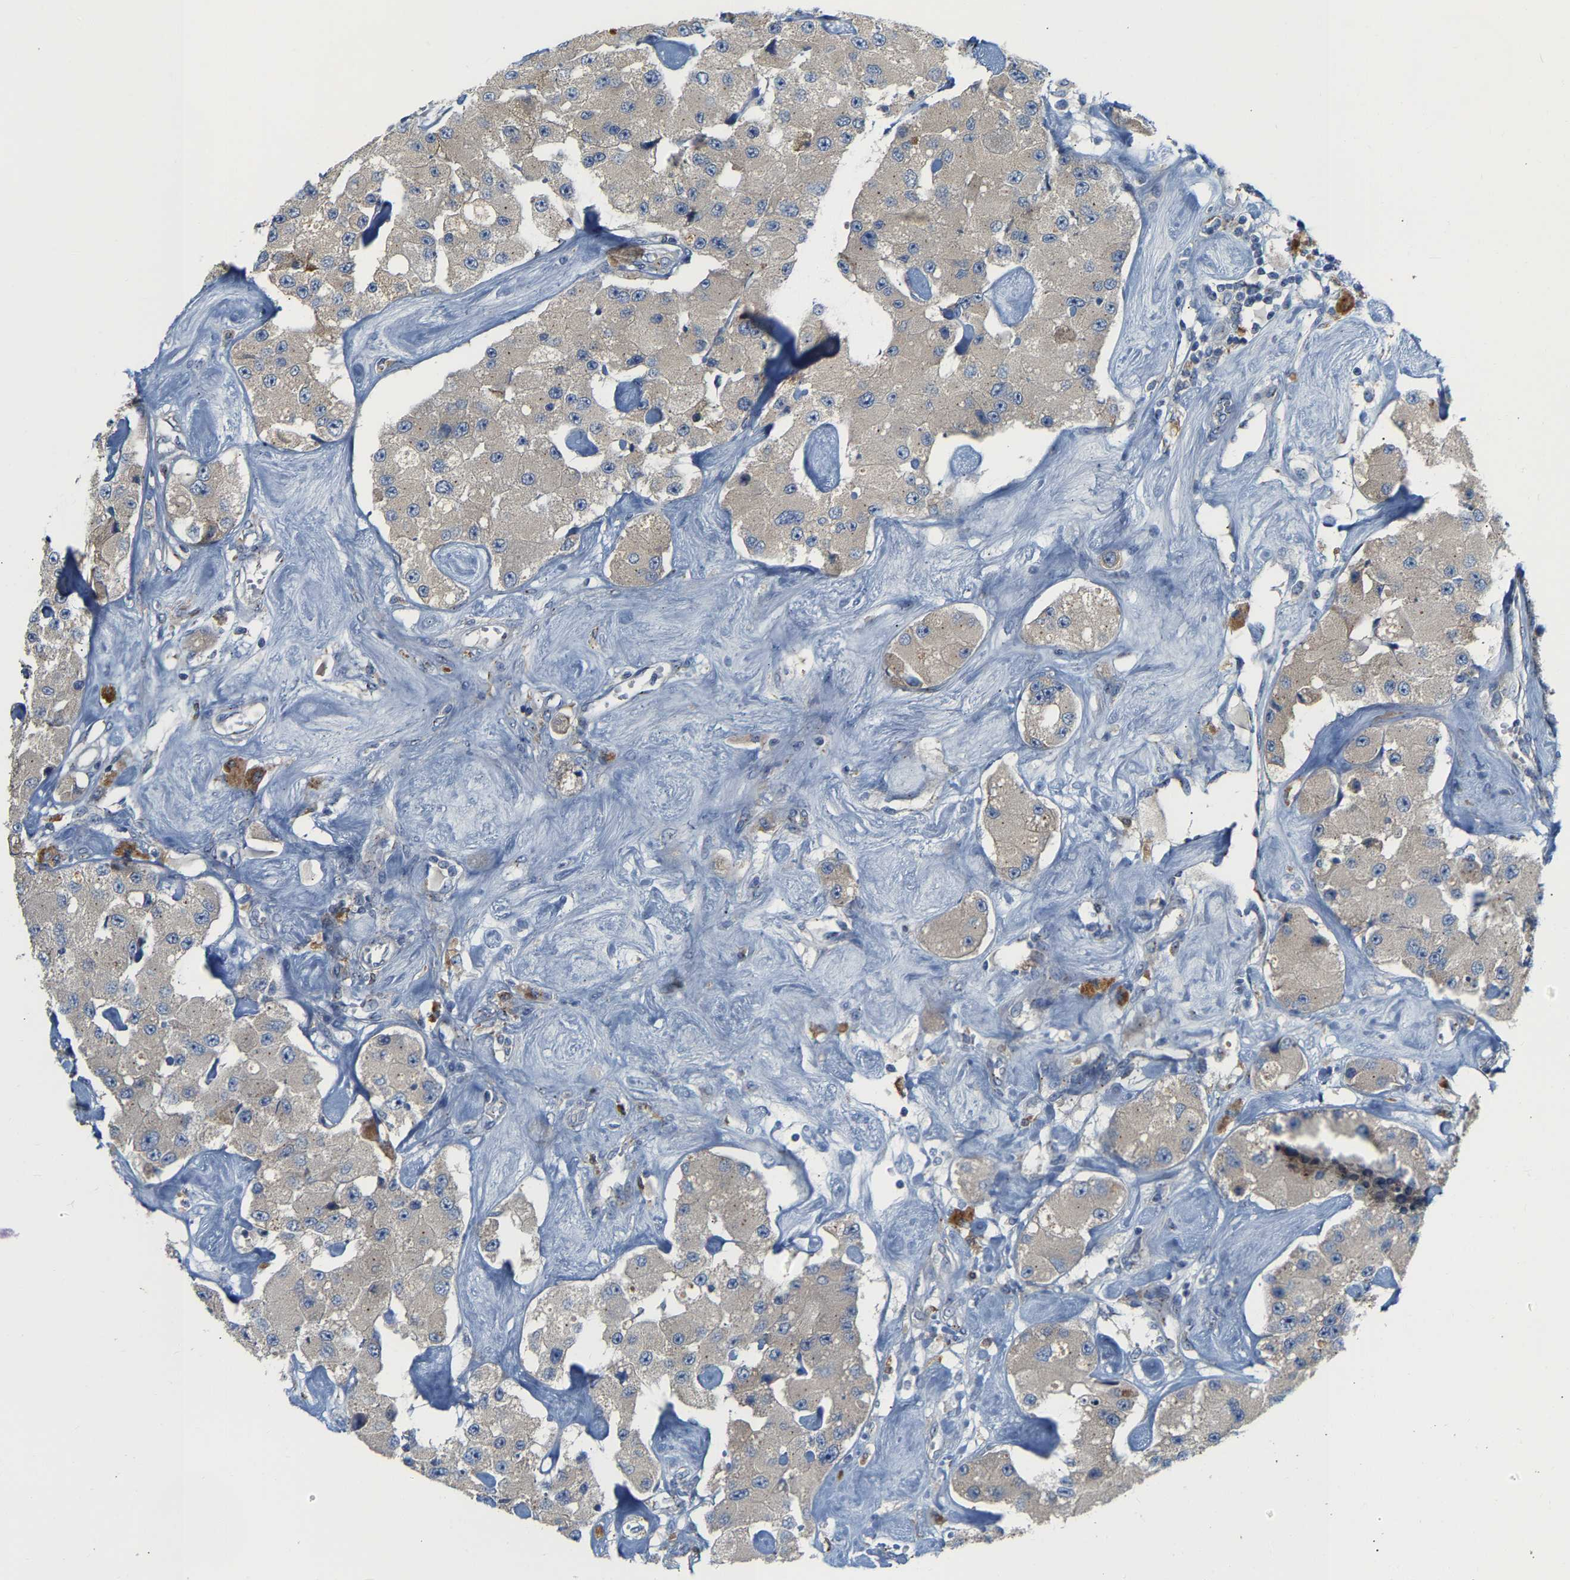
{"staining": {"intensity": "negative", "quantity": "none", "location": "none"}, "tissue": "carcinoid", "cell_type": "Tumor cells", "image_type": "cancer", "snomed": [{"axis": "morphology", "description": "Carcinoid, malignant, NOS"}, {"axis": "topography", "description": "Pancreas"}], "caption": "Tumor cells are negative for protein expression in human carcinoid (malignant). The staining is performed using DAB (3,3'-diaminobenzidine) brown chromogen with nuclei counter-stained in using hematoxylin.", "gene": "PCNT", "patient": {"sex": "male", "age": 41}}